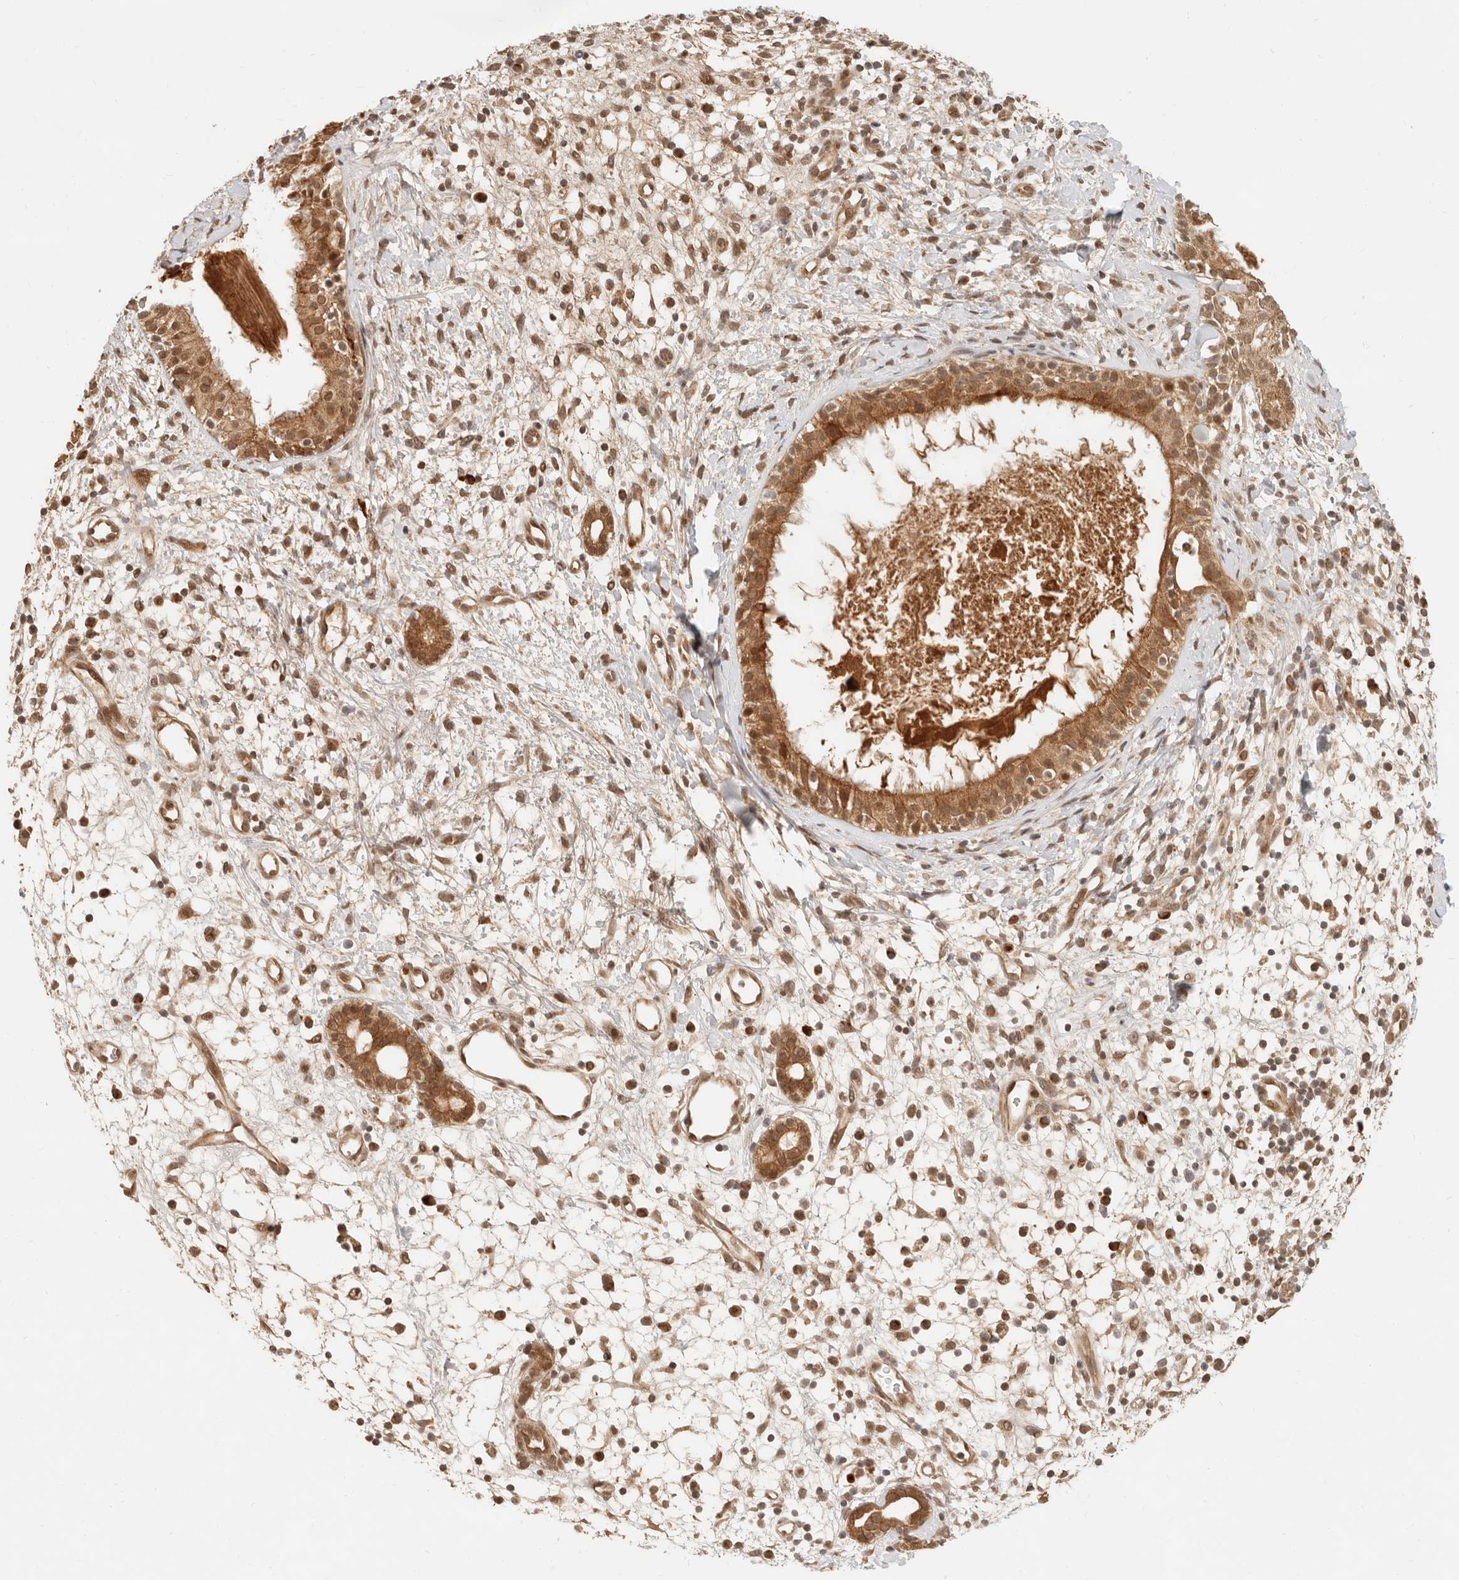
{"staining": {"intensity": "moderate", "quantity": ">75%", "location": "cytoplasmic/membranous,nuclear"}, "tissue": "nasopharynx", "cell_type": "Respiratory epithelial cells", "image_type": "normal", "snomed": [{"axis": "morphology", "description": "Normal tissue, NOS"}, {"axis": "topography", "description": "Nasopharynx"}], "caption": "Respiratory epithelial cells demonstrate moderate cytoplasmic/membranous,nuclear staining in approximately >75% of cells in unremarkable nasopharynx.", "gene": "BAALC", "patient": {"sex": "male", "age": 22}}